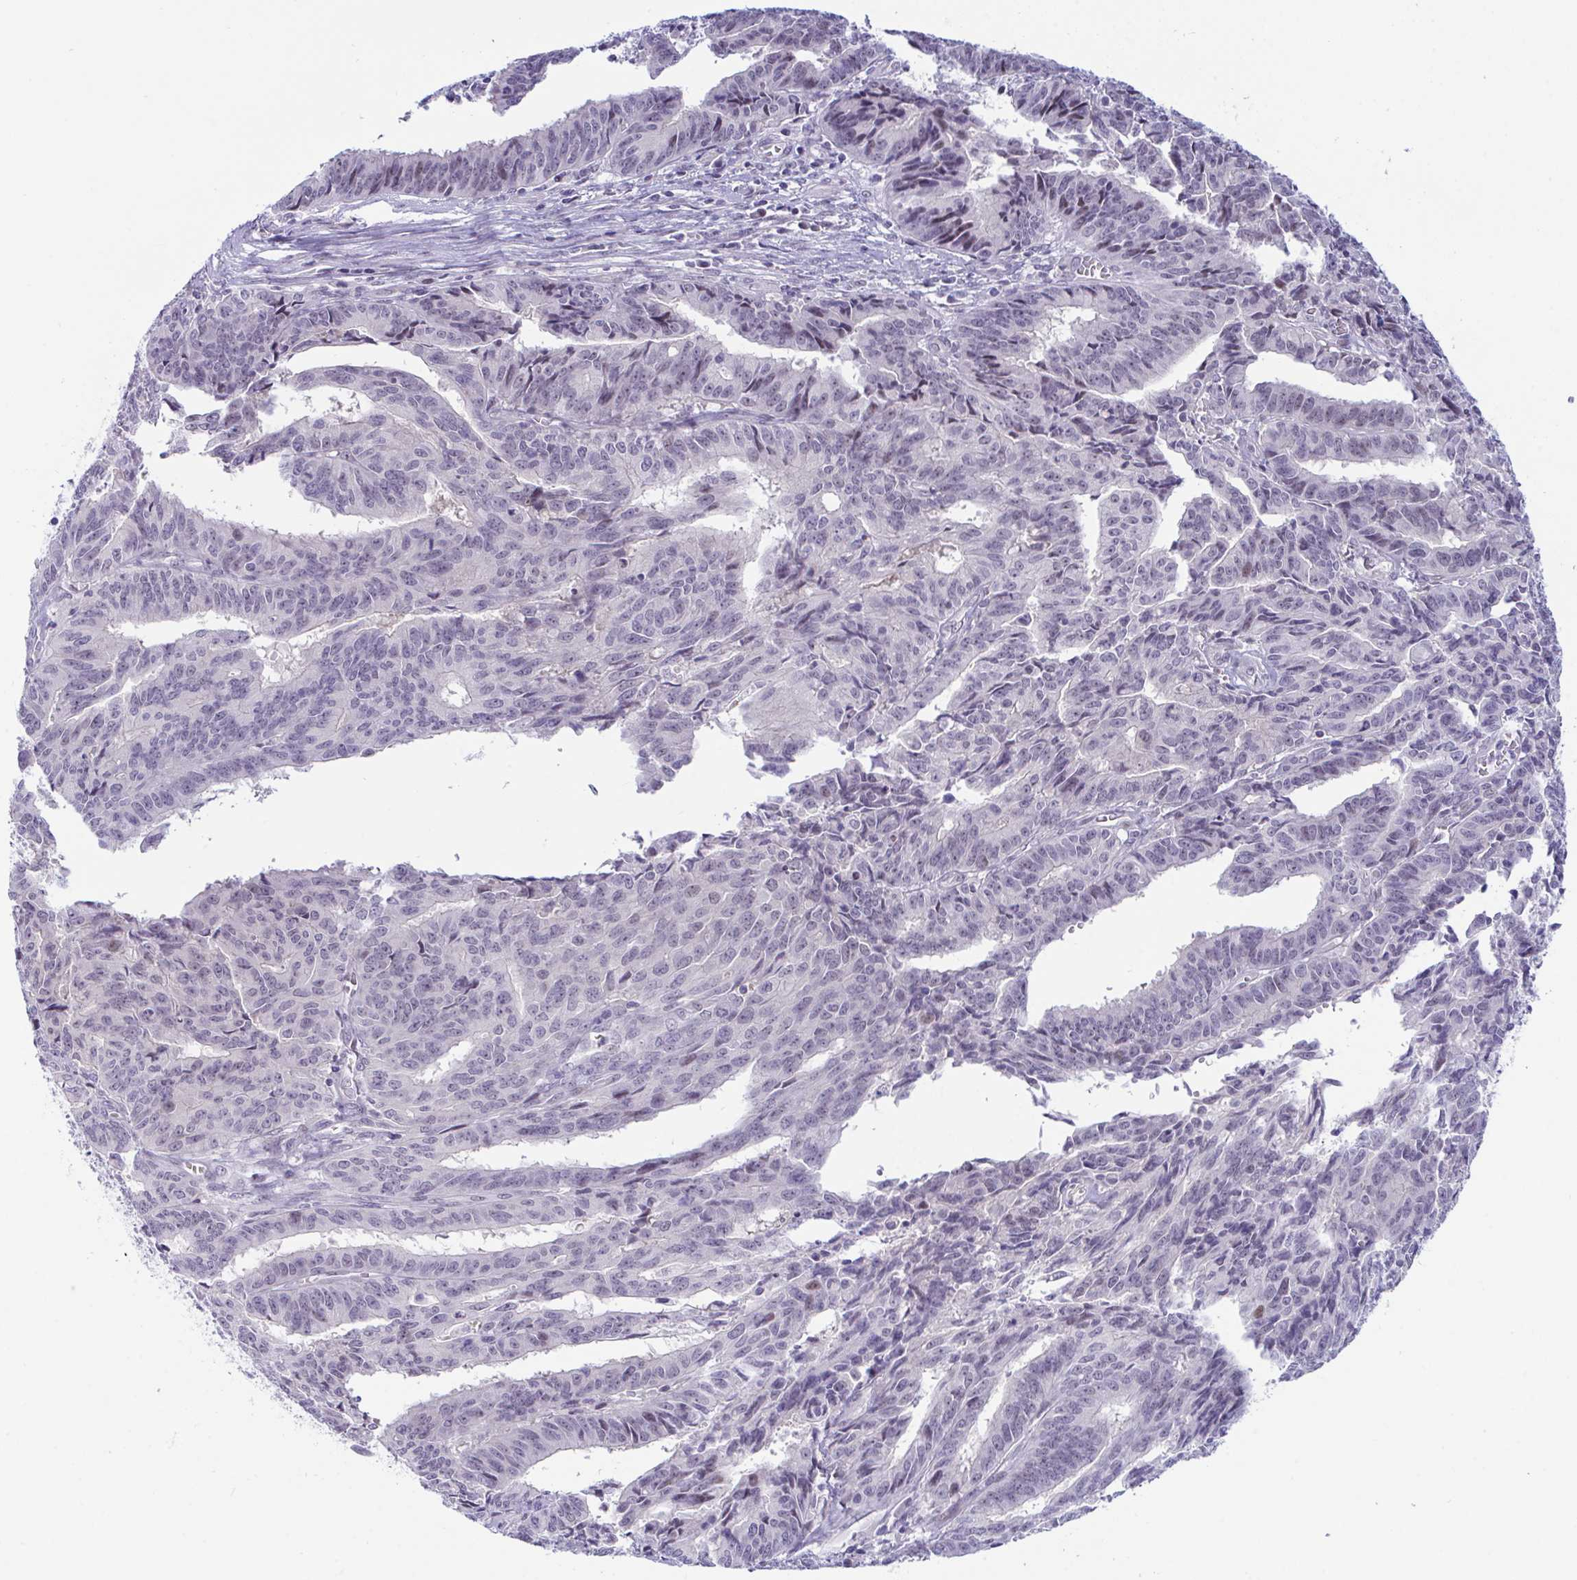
{"staining": {"intensity": "weak", "quantity": "<25%", "location": "nuclear"}, "tissue": "endometrial cancer", "cell_type": "Tumor cells", "image_type": "cancer", "snomed": [{"axis": "morphology", "description": "Adenocarcinoma, NOS"}, {"axis": "topography", "description": "Endometrium"}], "caption": "The photomicrograph demonstrates no significant staining in tumor cells of endometrial cancer (adenocarcinoma).", "gene": "USP35", "patient": {"sex": "female", "age": 65}}